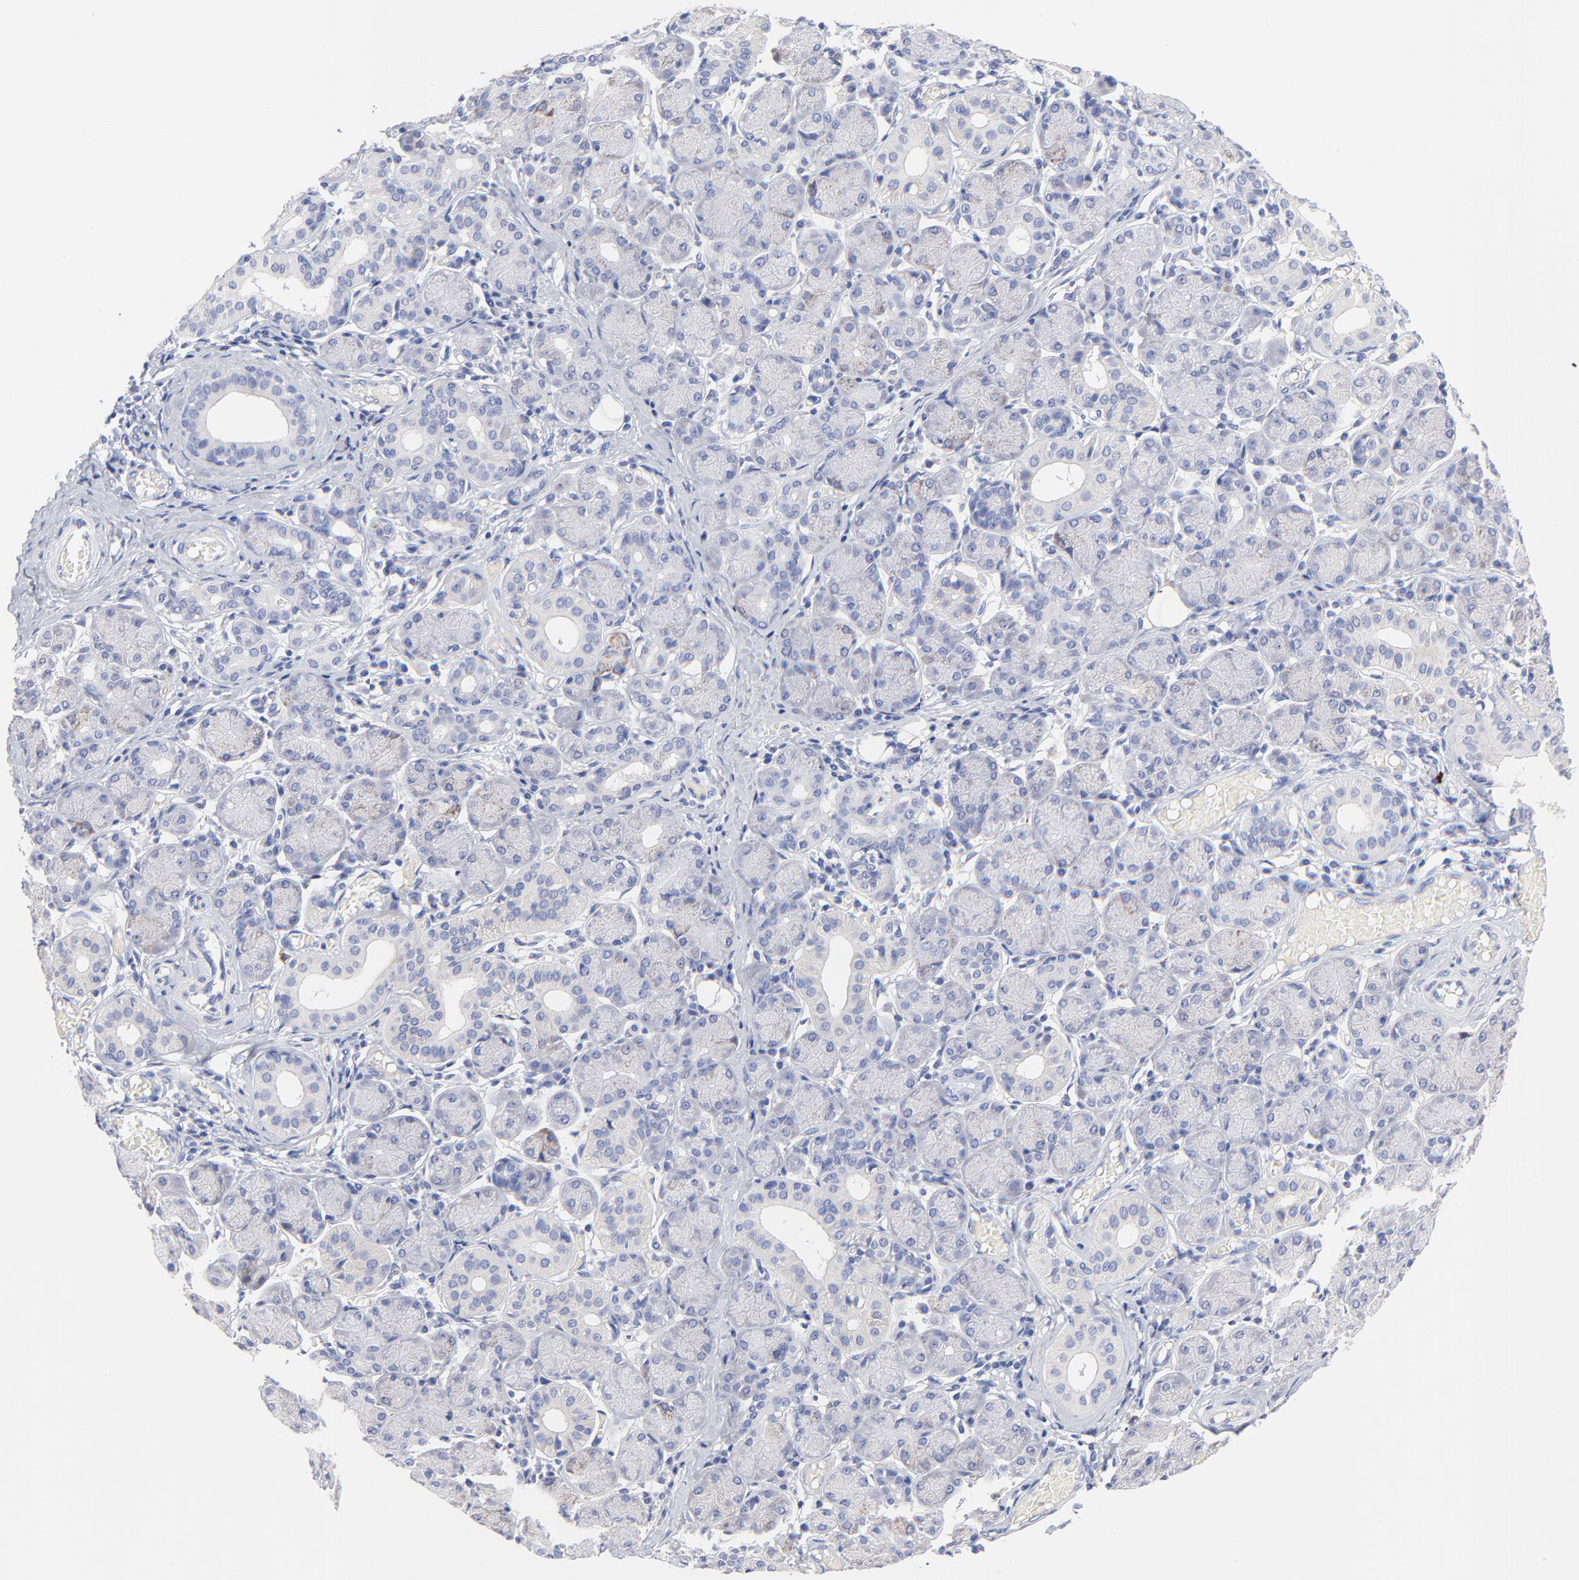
{"staining": {"intensity": "negative", "quantity": "none", "location": "none"}, "tissue": "salivary gland", "cell_type": "Glandular cells", "image_type": "normal", "snomed": [{"axis": "morphology", "description": "Normal tissue, NOS"}, {"axis": "topography", "description": "Salivary gland"}], "caption": "An image of salivary gland stained for a protein reveals no brown staining in glandular cells. (DAB immunohistochemistry (IHC), high magnification).", "gene": "FBXO10", "patient": {"sex": "female", "age": 24}}